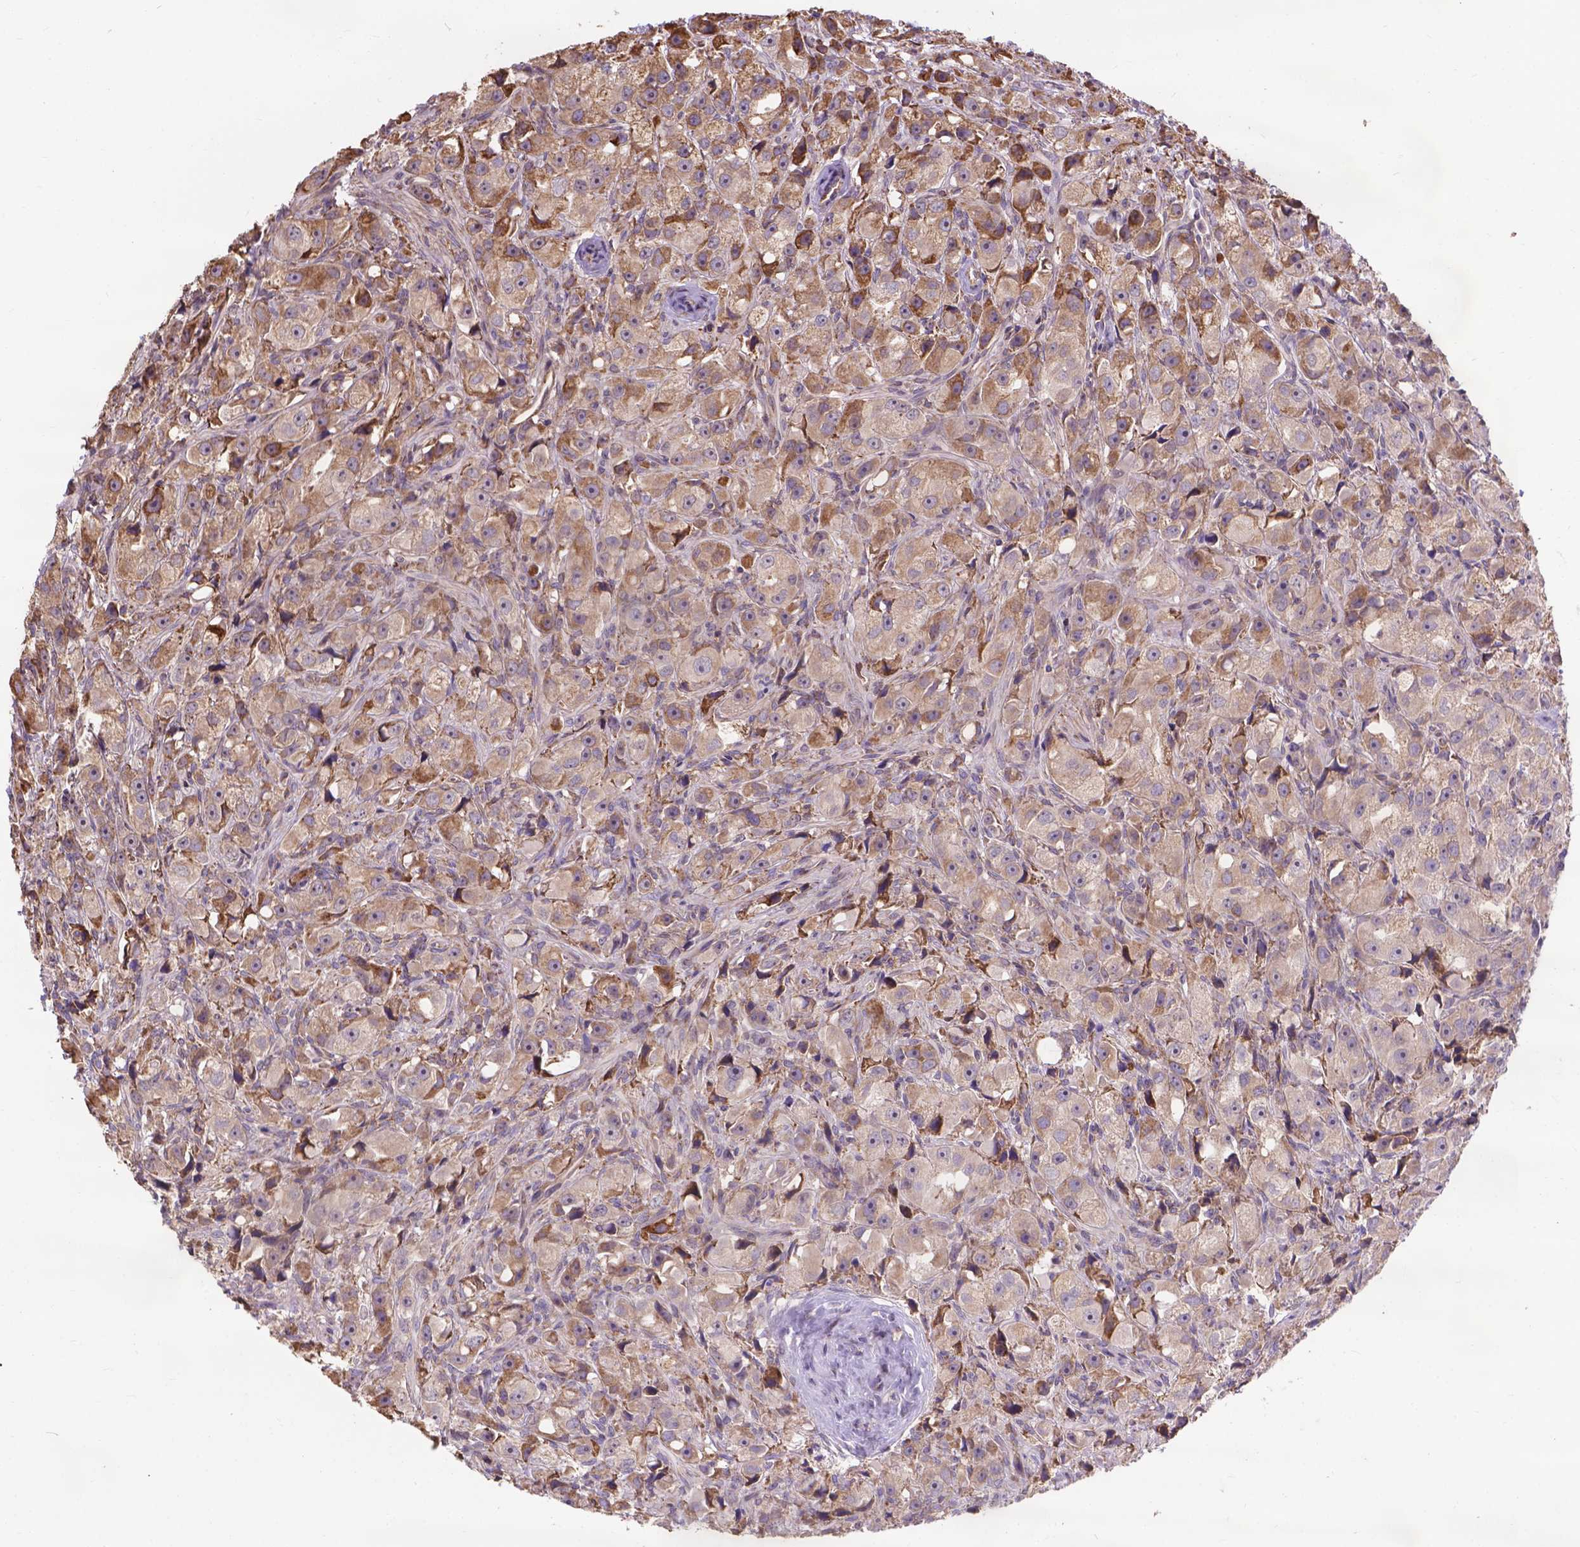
{"staining": {"intensity": "moderate", "quantity": "25%-75%", "location": "cytoplasmic/membranous"}, "tissue": "prostate cancer", "cell_type": "Tumor cells", "image_type": "cancer", "snomed": [{"axis": "morphology", "description": "Adenocarcinoma, High grade"}, {"axis": "topography", "description": "Prostate"}], "caption": "Prostate high-grade adenocarcinoma stained with a brown dye reveals moderate cytoplasmic/membranous positive expression in approximately 25%-75% of tumor cells.", "gene": "IPO11", "patient": {"sex": "male", "age": 75}}